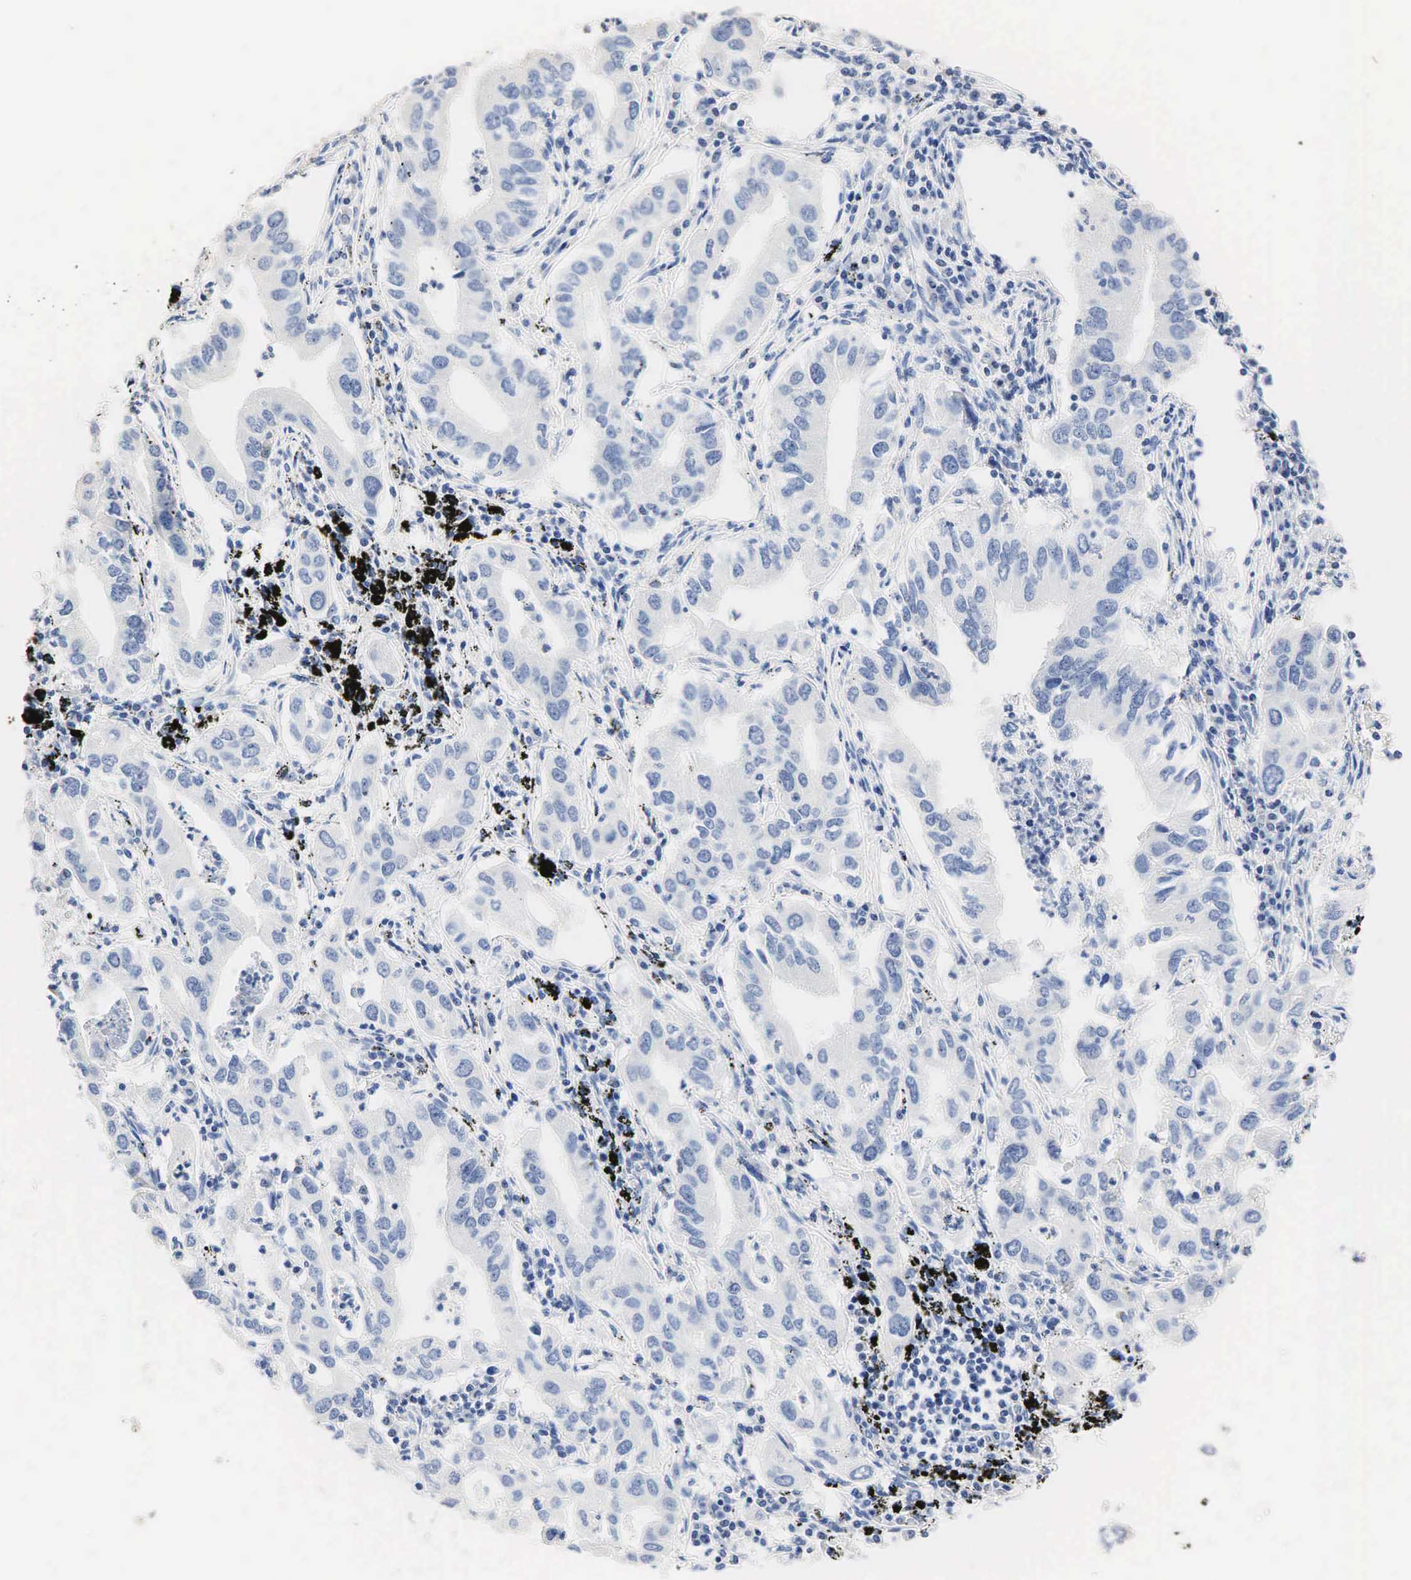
{"staining": {"intensity": "negative", "quantity": "none", "location": "none"}, "tissue": "lung cancer", "cell_type": "Tumor cells", "image_type": "cancer", "snomed": [{"axis": "morphology", "description": "Adenocarcinoma, NOS"}, {"axis": "topography", "description": "Lung"}], "caption": "This is a histopathology image of immunohistochemistry (IHC) staining of lung adenocarcinoma, which shows no staining in tumor cells.", "gene": "SST", "patient": {"sex": "male", "age": 48}}